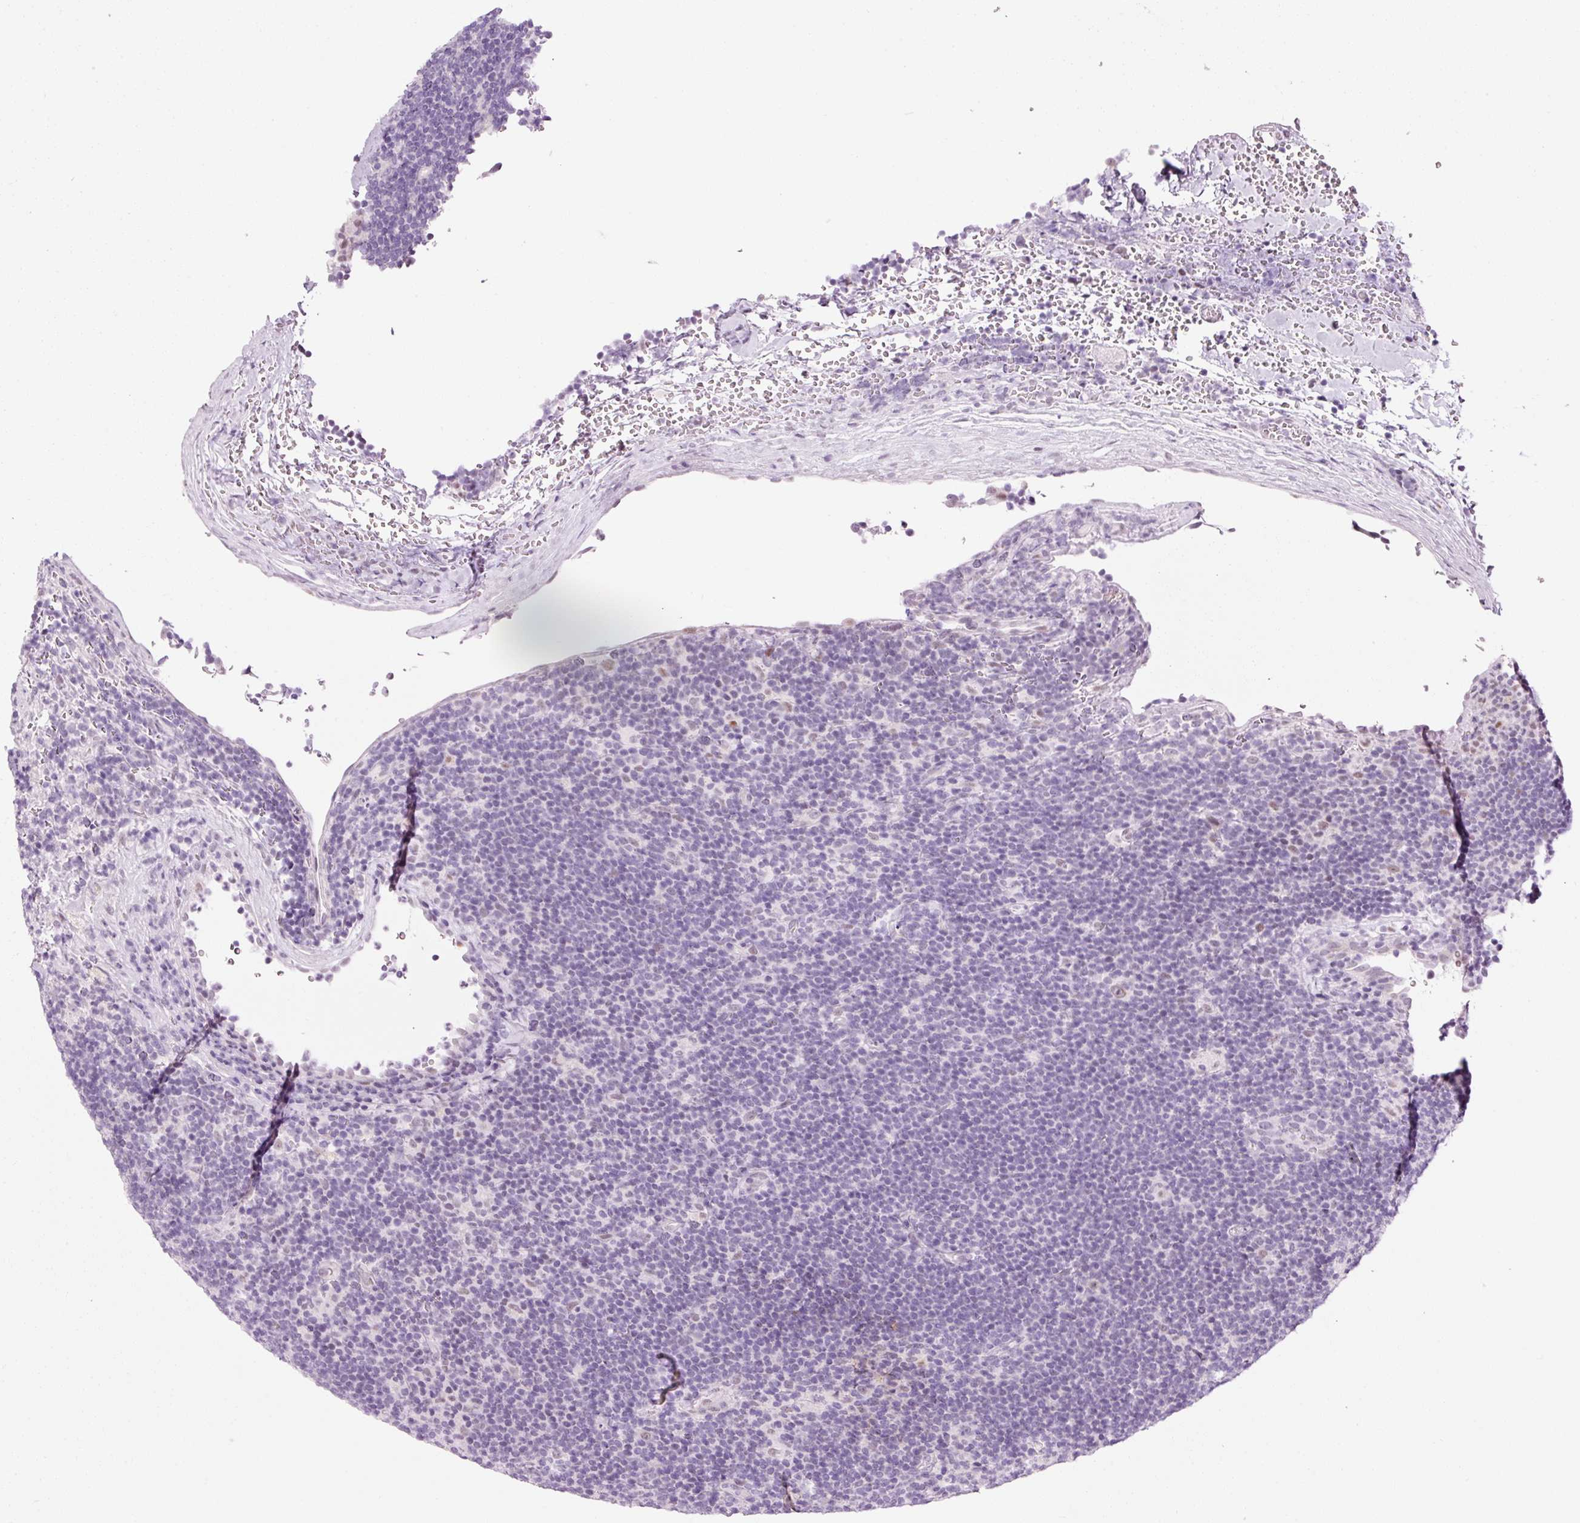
{"staining": {"intensity": "weak", "quantity": "25%-75%", "location": "nuclear"}, "tissue": "lymphoma", "cell_type": "Tumor cells", "image_type": "cancer", "snomed": [{"axis": "morphology", "description": "Hodgkin's disease, NOS"}, {"axis": "topography", "description": "Lymph node"}], "caption": "Lymphoma stained with immunohistochemistry (IHC) displays weak nuclear staining in approximately 25%-75% of tumor cells. The protein is shown in brown color, while the nuclei are stained blue.", "gene": "ANKRD20A1", "patient": {"sex": "female", "age": 57}}